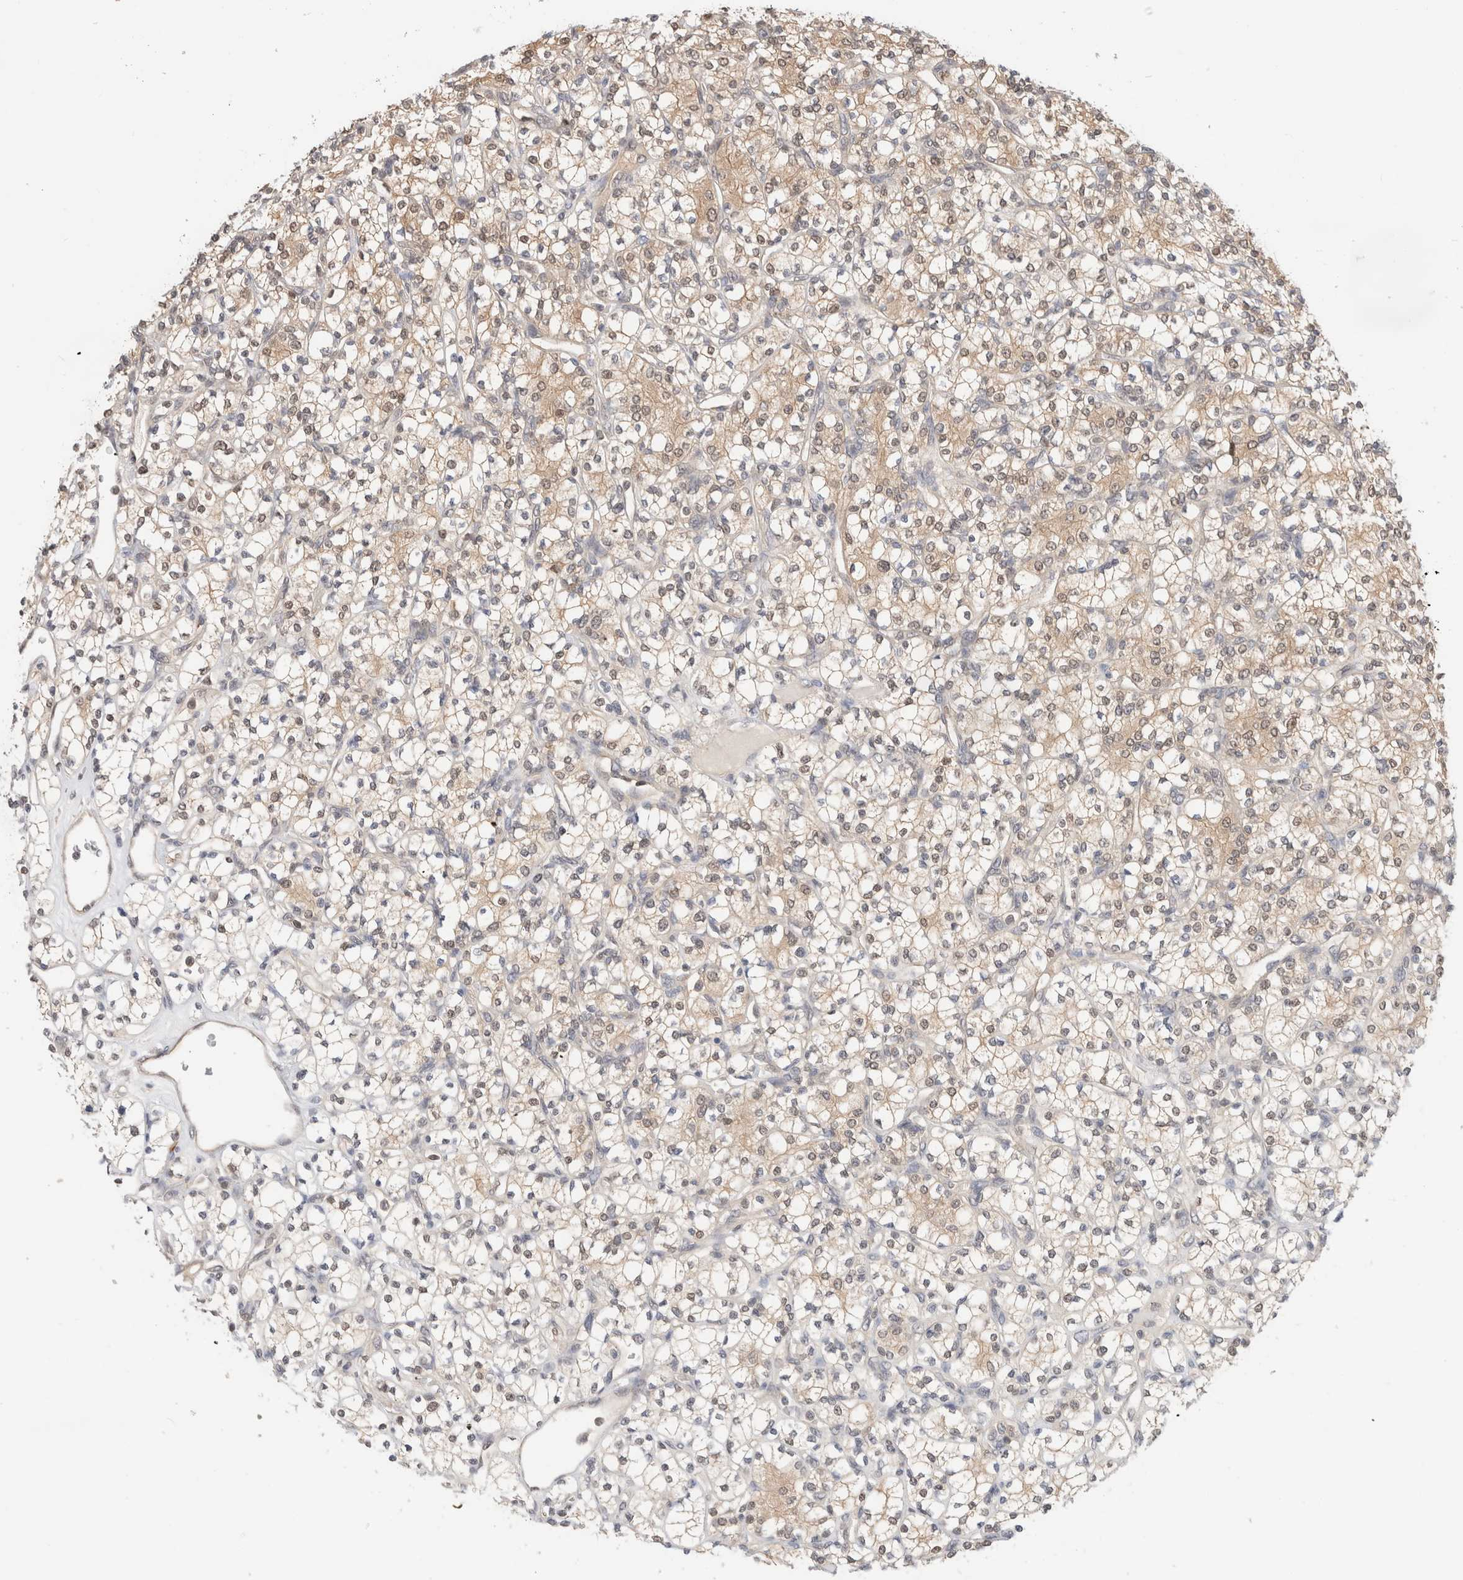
{"staining": {"intensity": "weak", "quantity": ">75%", "location": "cytoplasmic/membranous,nuclear"}, "tissue": "renal cancer", "cell_type": "Tumor cells", "image_type": "cancer", "snomed": [{"axis": "morphology", "description": "Adenocarcinoma, NOS"}, {"axis": "topography", "description": "Kidney"}], "caption": "The image exhibits immunohistochemical staining of renal cancer. There is weak cytoplasmic/membranous and nuclear positivity is appreciated in approximately >75% of tumor cells. Immunohistochemistry stains the protein of interest in brown and the nuclei are stained blue.", "gene": "C17orf97", "patient": {"sex": "male", "age": 77}}